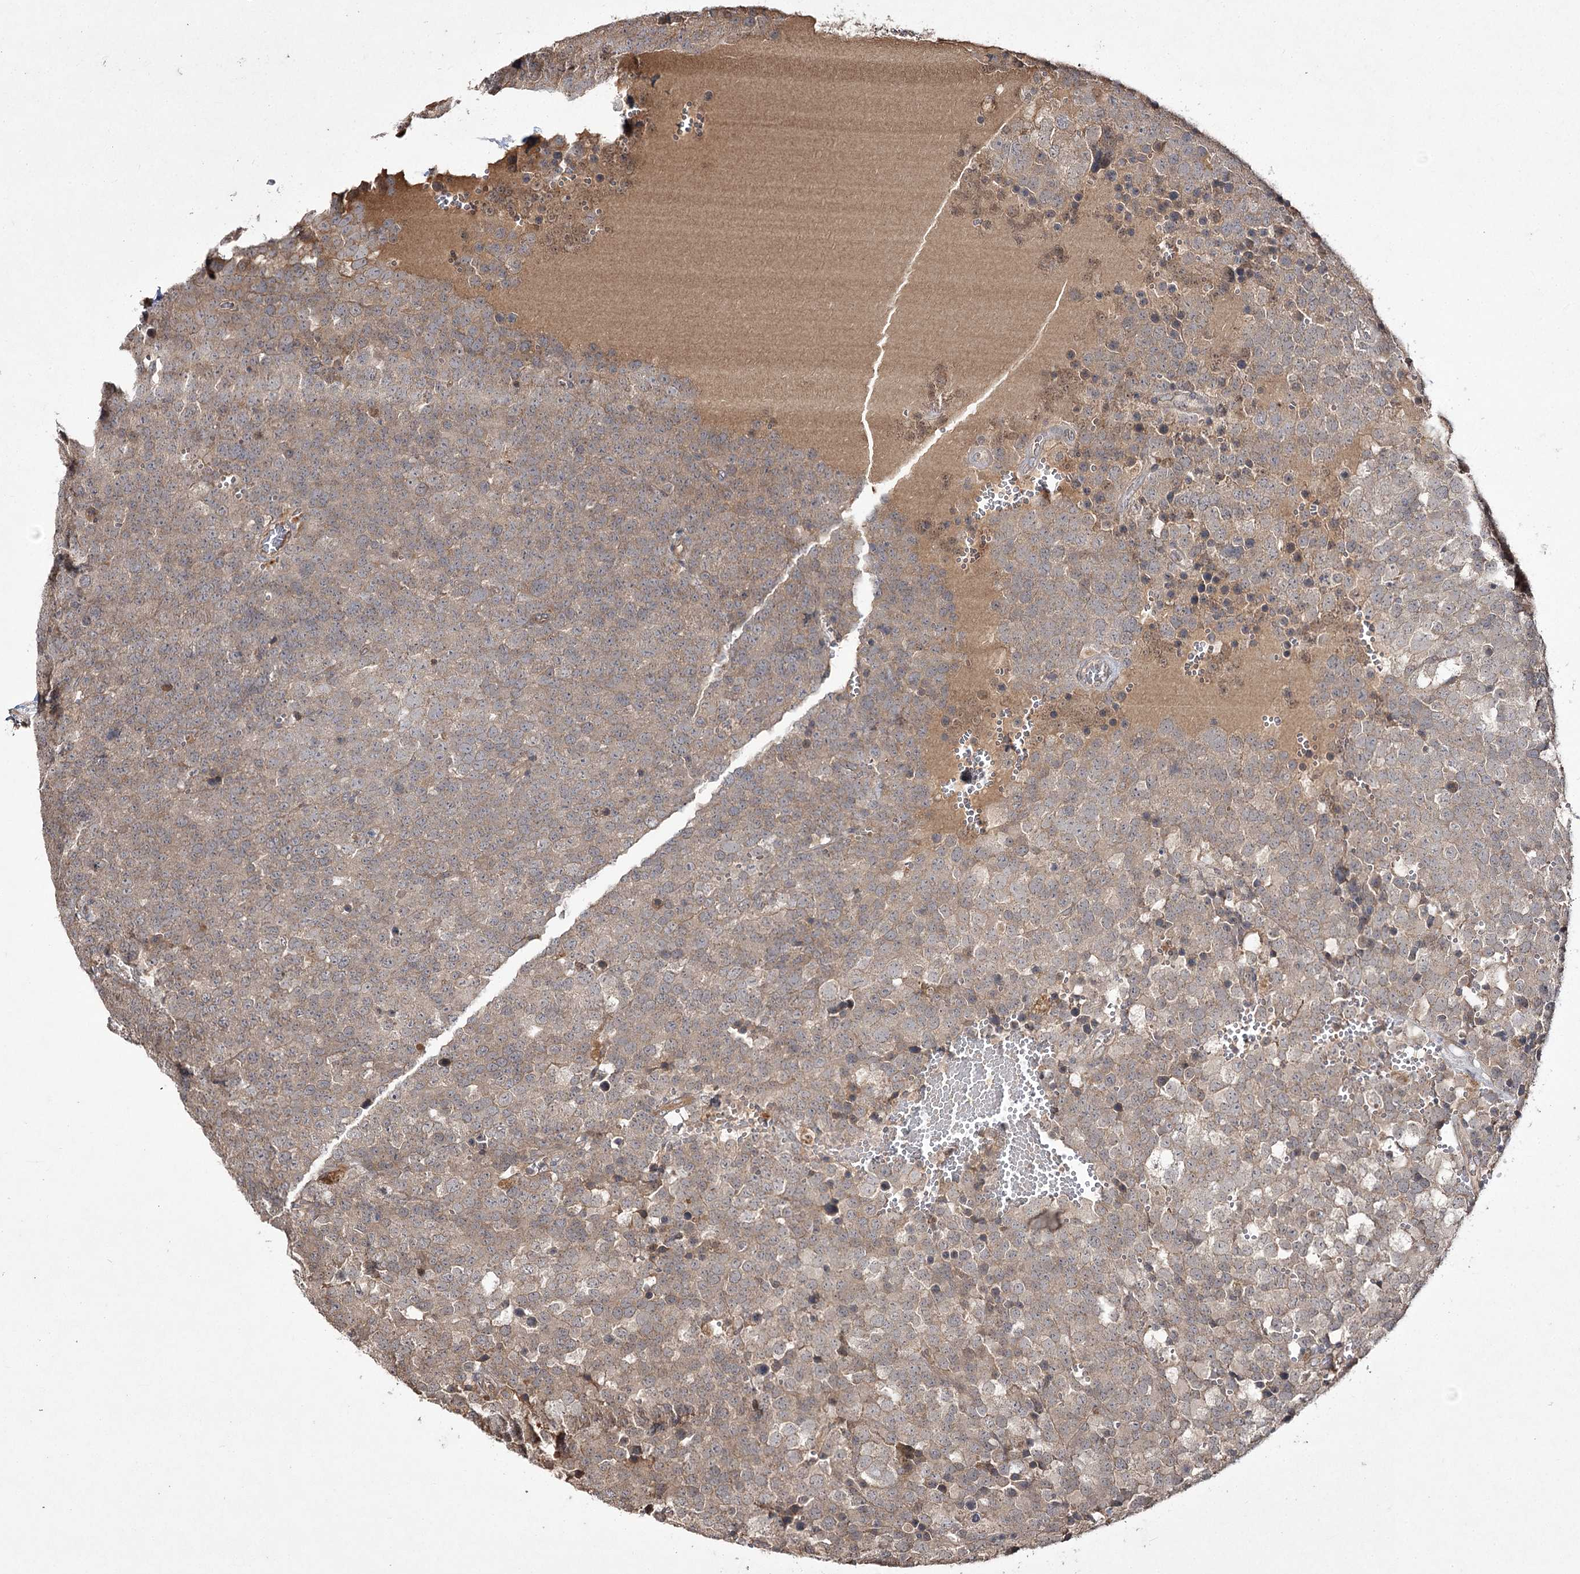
{"staining": {"intensity": "weak", "quantity": ">75%", "location": "cytoplasmic/membranous"}, "tissue": "testis cancer", "cell_type": "Tumor cells", "image_type": "cancer", "snomed": [{"axis": "morphology", "description": "Seminoma, NOS"}, {"axis": "topography", "description": "Testis"}], "caption": "An immunohistochemistry micrograph of tumor tissue is shown. Protein staining in brown highlights weak cytoplasmic/membranous positivity in seminoma (testis) within tumor cells.", "gene": "FANCL", "patient": {"sex": "male", "age": 71}}